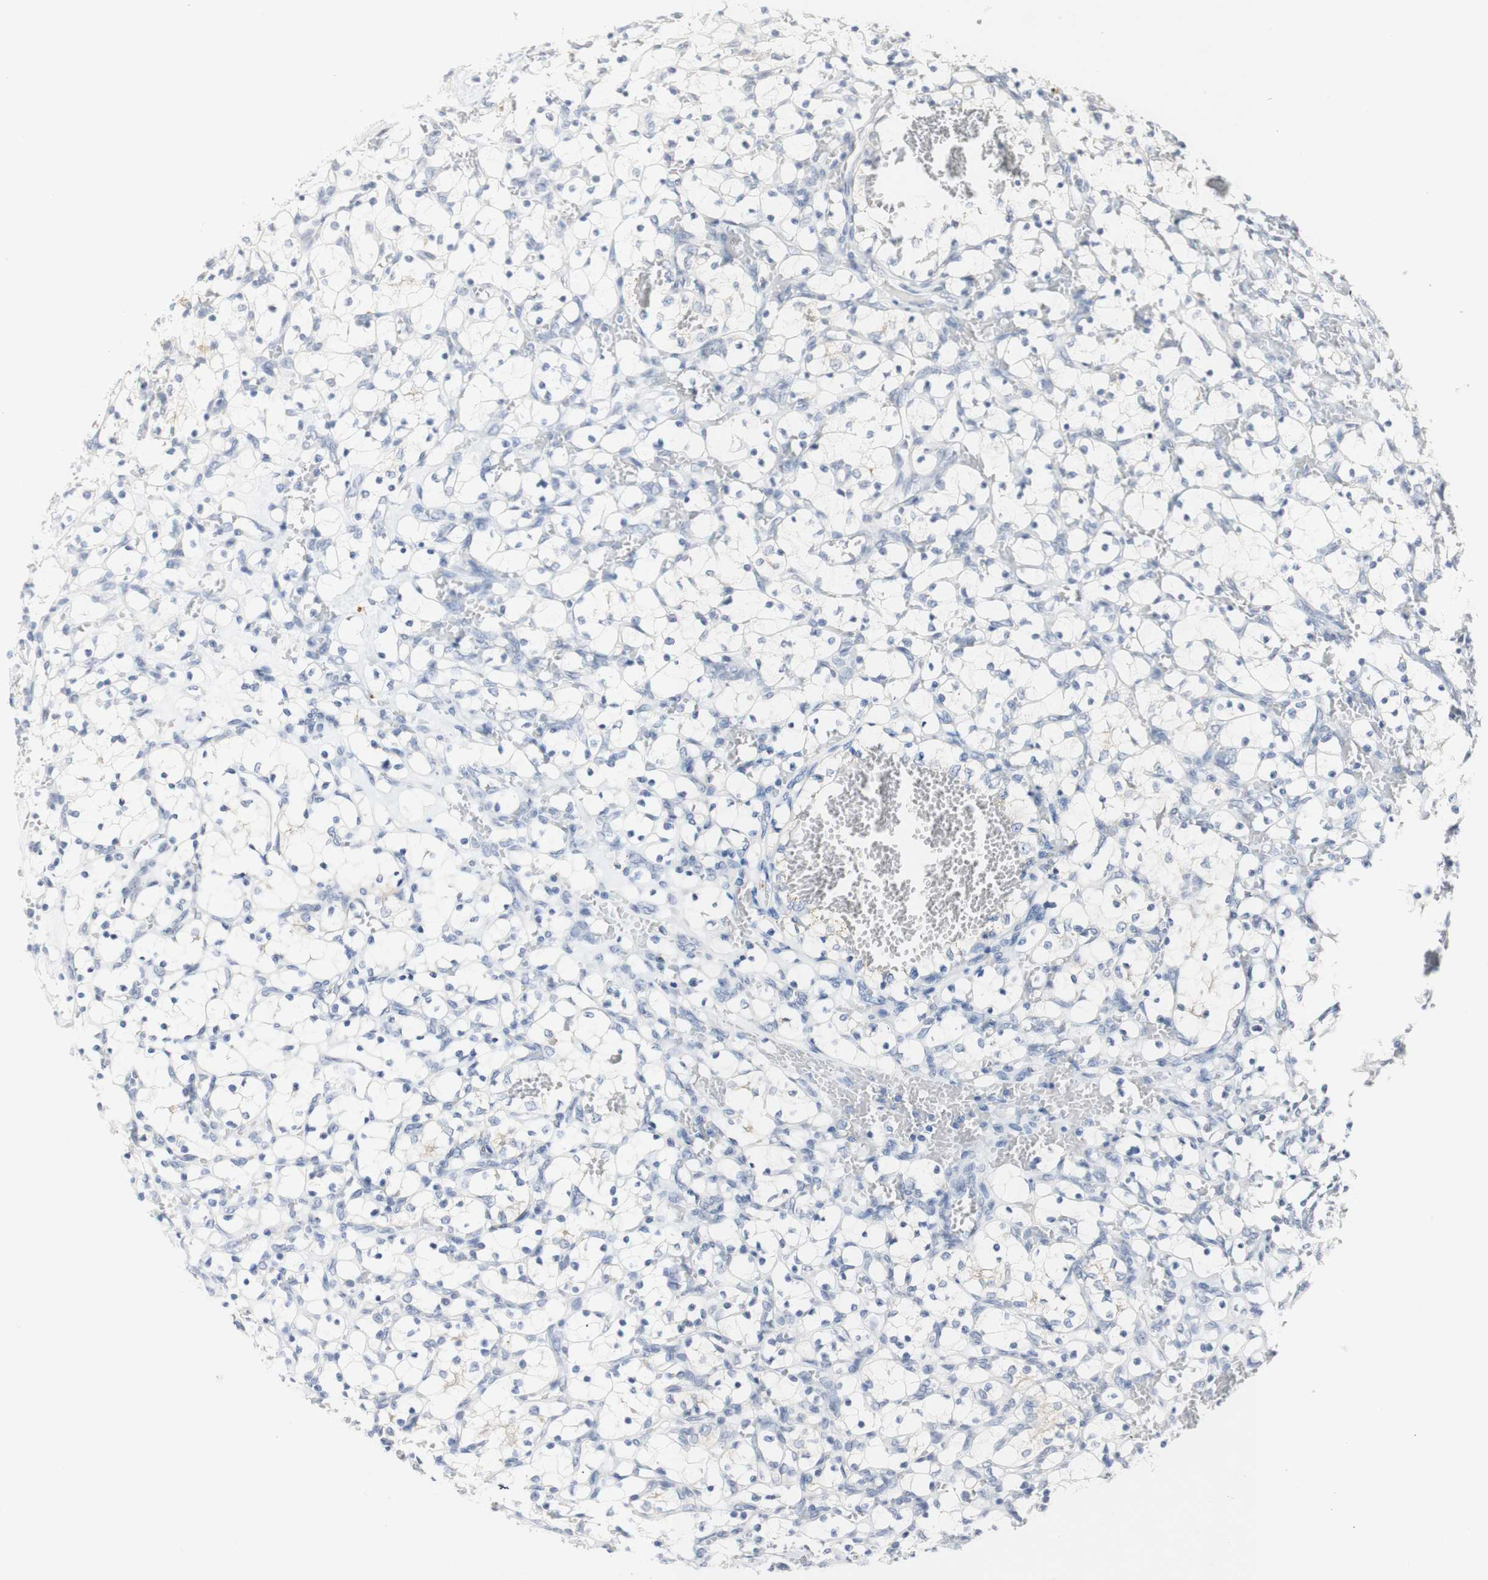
{"staining": {"intensity": "negative", "quantity": "none", "location": "none"}, "tissue": "renal cancer", "cell_type": "Tumor cells", "image_type": "cancer", "snomed": [{"axis": "morphology", "description": "Adenocarcinoma, NOS"}, {"axis": "topography", "description": "Kidney"}], "caption": "Micrograph shows no significant protein staining in tumor cells of adenocarcinoma (renal).", "gene": "DSC2", "patient": {"sex": "female", "age": 69}}